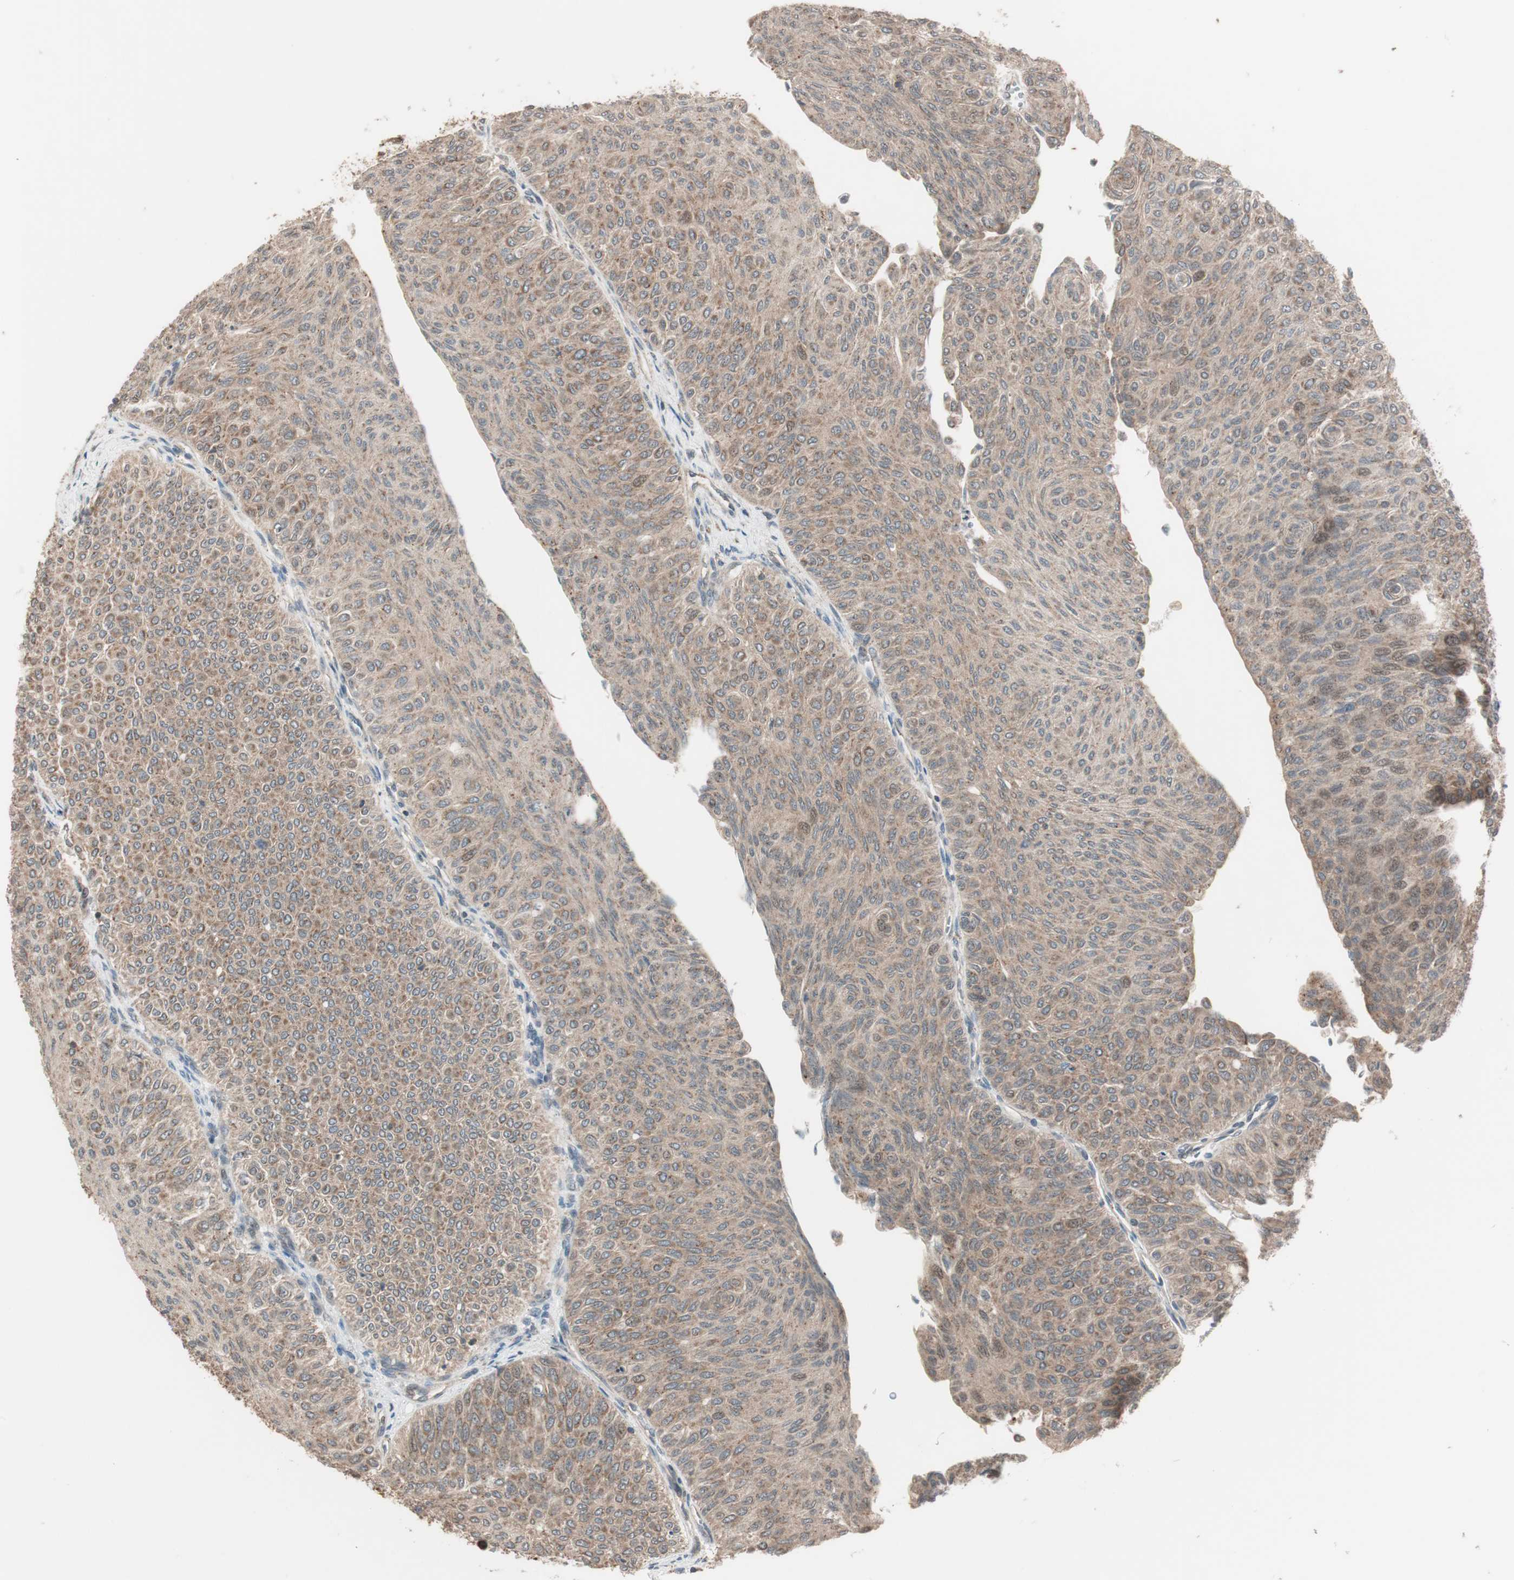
{"staining": {"intensity": "moderate", "quantity": ">75%", "location": "cytoplasmic/membranous"}, "tissue": "urothelial cancer", "cell_type": "Tumor cells", "image_type": "cancer", "snomed": [{"axis": "morphology", "description": "Urothelial carcinoma, Low grade"}, {"axis": "topography", "description": "Urinary bladder"}], "caption": "Protein expression analysis of urothelial carcinoma (low-grade) demonstrates moderate cytoplasmic/membranous expression in about >75% of tumor cells.", "gene": "FBXO5", "patient": {"sex": "male", "age": 78}}